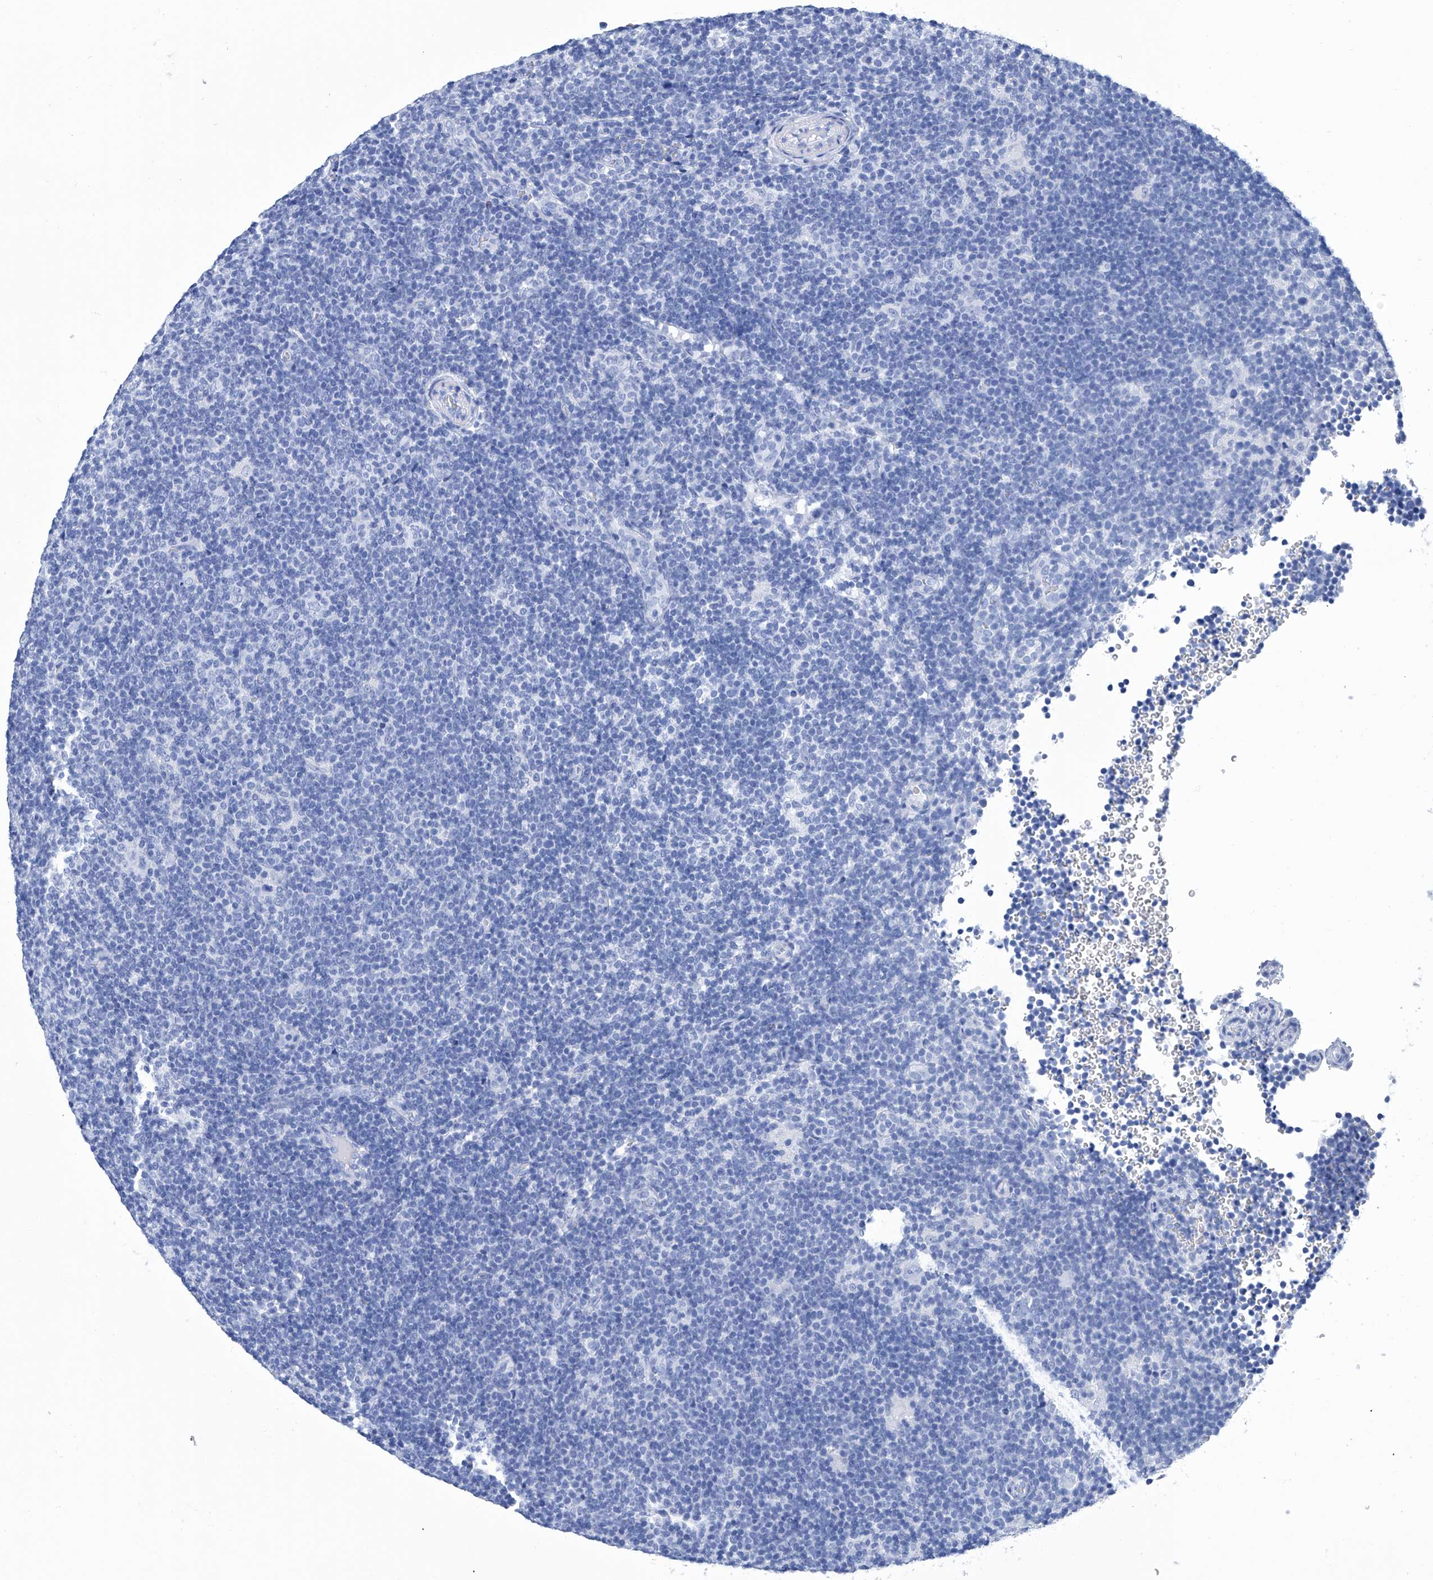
{"staining": {"intensity": "negative", "quantity": "none", "location": "none"}, "tissue": "lymphoma", "cell_type": "Tumor cells", "image_type": "cancer", "snomed": [{"axis": "morphology", "description": "Hodgkin's disease, NOS"}, {"axis": "topography", "description": "Lymph node"}], "caption": "This is an immunohistochemistry (IHC) image of human Hodgkin's disease. There is no expression in tumor cells.", "gene": "GPT", "patient": {"sex": "female", "age": 57}}